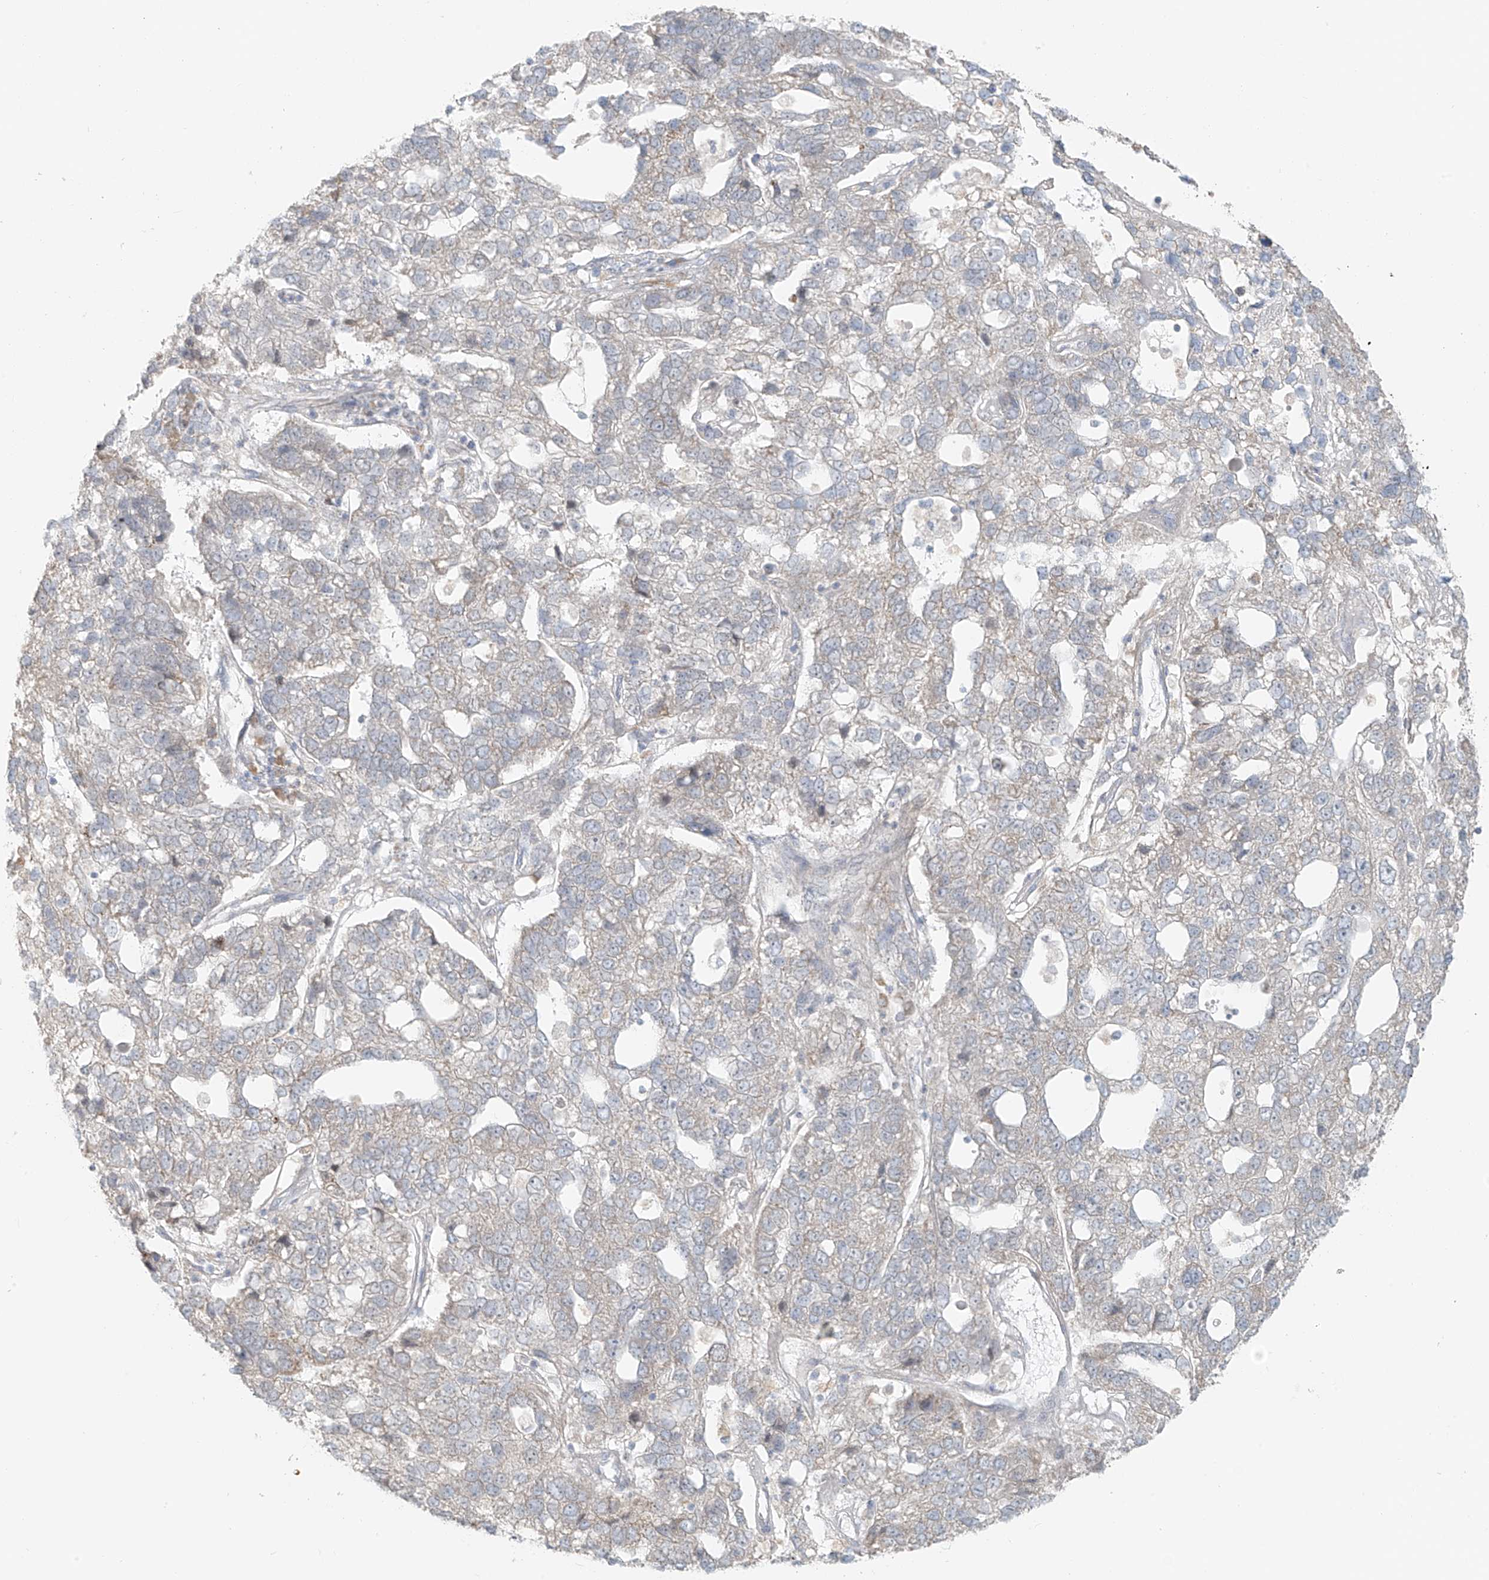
{"staining": {"intensity": "negative", "quantity": "none", "location": "none"}, "tissue": "pancreatic cancer", "cell_type": "Tumor cells", "image_type": "cancer", "snomed": [{"axis": "morphology", "description": "Adenocarcinoma, NOS"}, {"axis": "topography", "description": "Pancreas"}], "caption": "The immunohistochemistry photomicrograph has no significant expression in tumor cells of pancreatic cancer tissue.", "gene": "UST", "patient": {"sex": "female", "age": 61}}